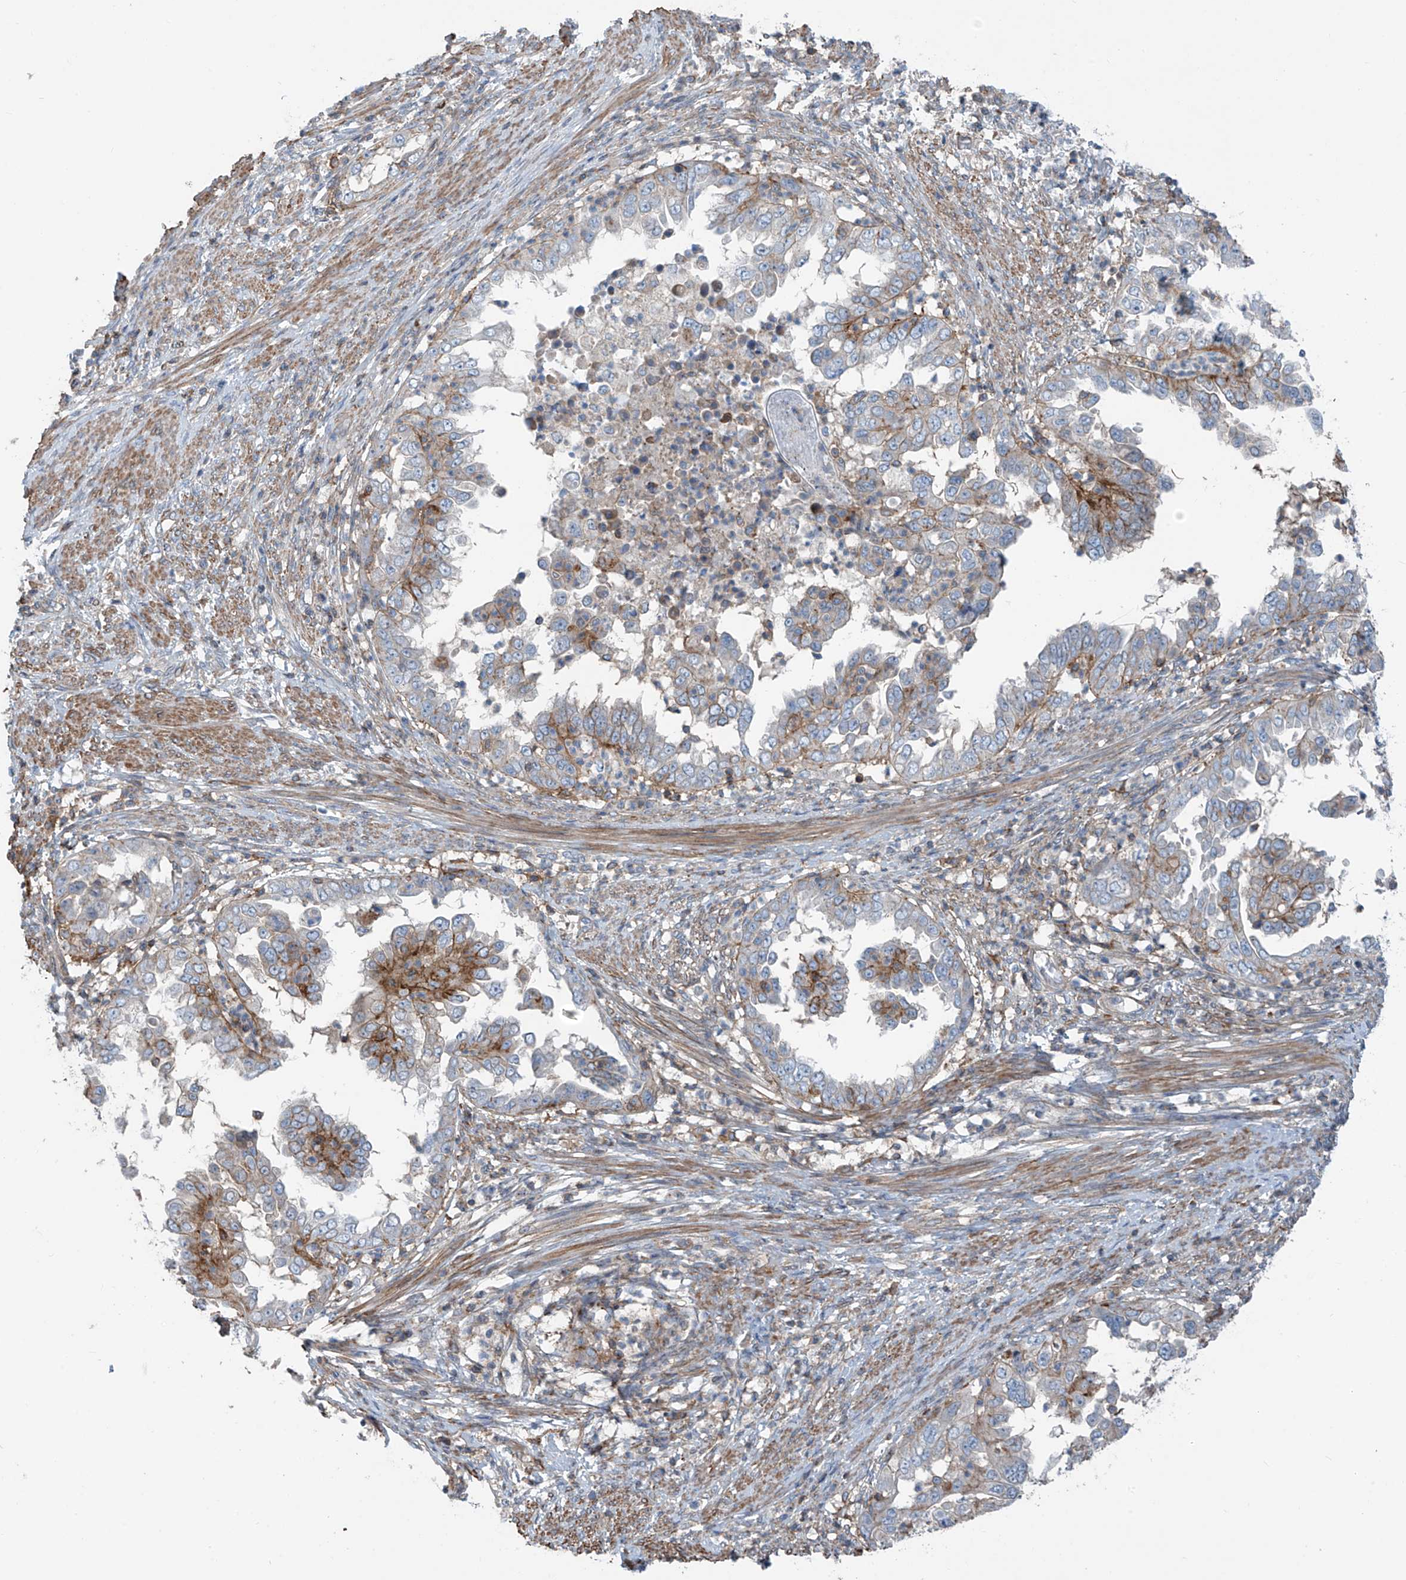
{"staining": {"intensity": "moderate", "quantity": "25%-75%", "location": "cytoplasmic/membranous"}, "tissue": "endometrial cancer", "cell_type": "Tumor cells", "image_type": "cancer", "snomed": [{"axis": "morphology", "description": "Adenocarcinoma, NOS"}, {"axis": "topography", "description": "Endometrium"}], "caption": "Immunohistochemical staining of human endometrial adenocarcinoma shows moderate cytoplasmic/membranous protein staining in about 25%-75% of tumor cells. The staining was performed using DAB, with brown indicating positive protein expression. Nuclei are stained blue with hematoxylin.", "gene": "SLC1A5", "patient": {"sex": "female", "age": 85}}